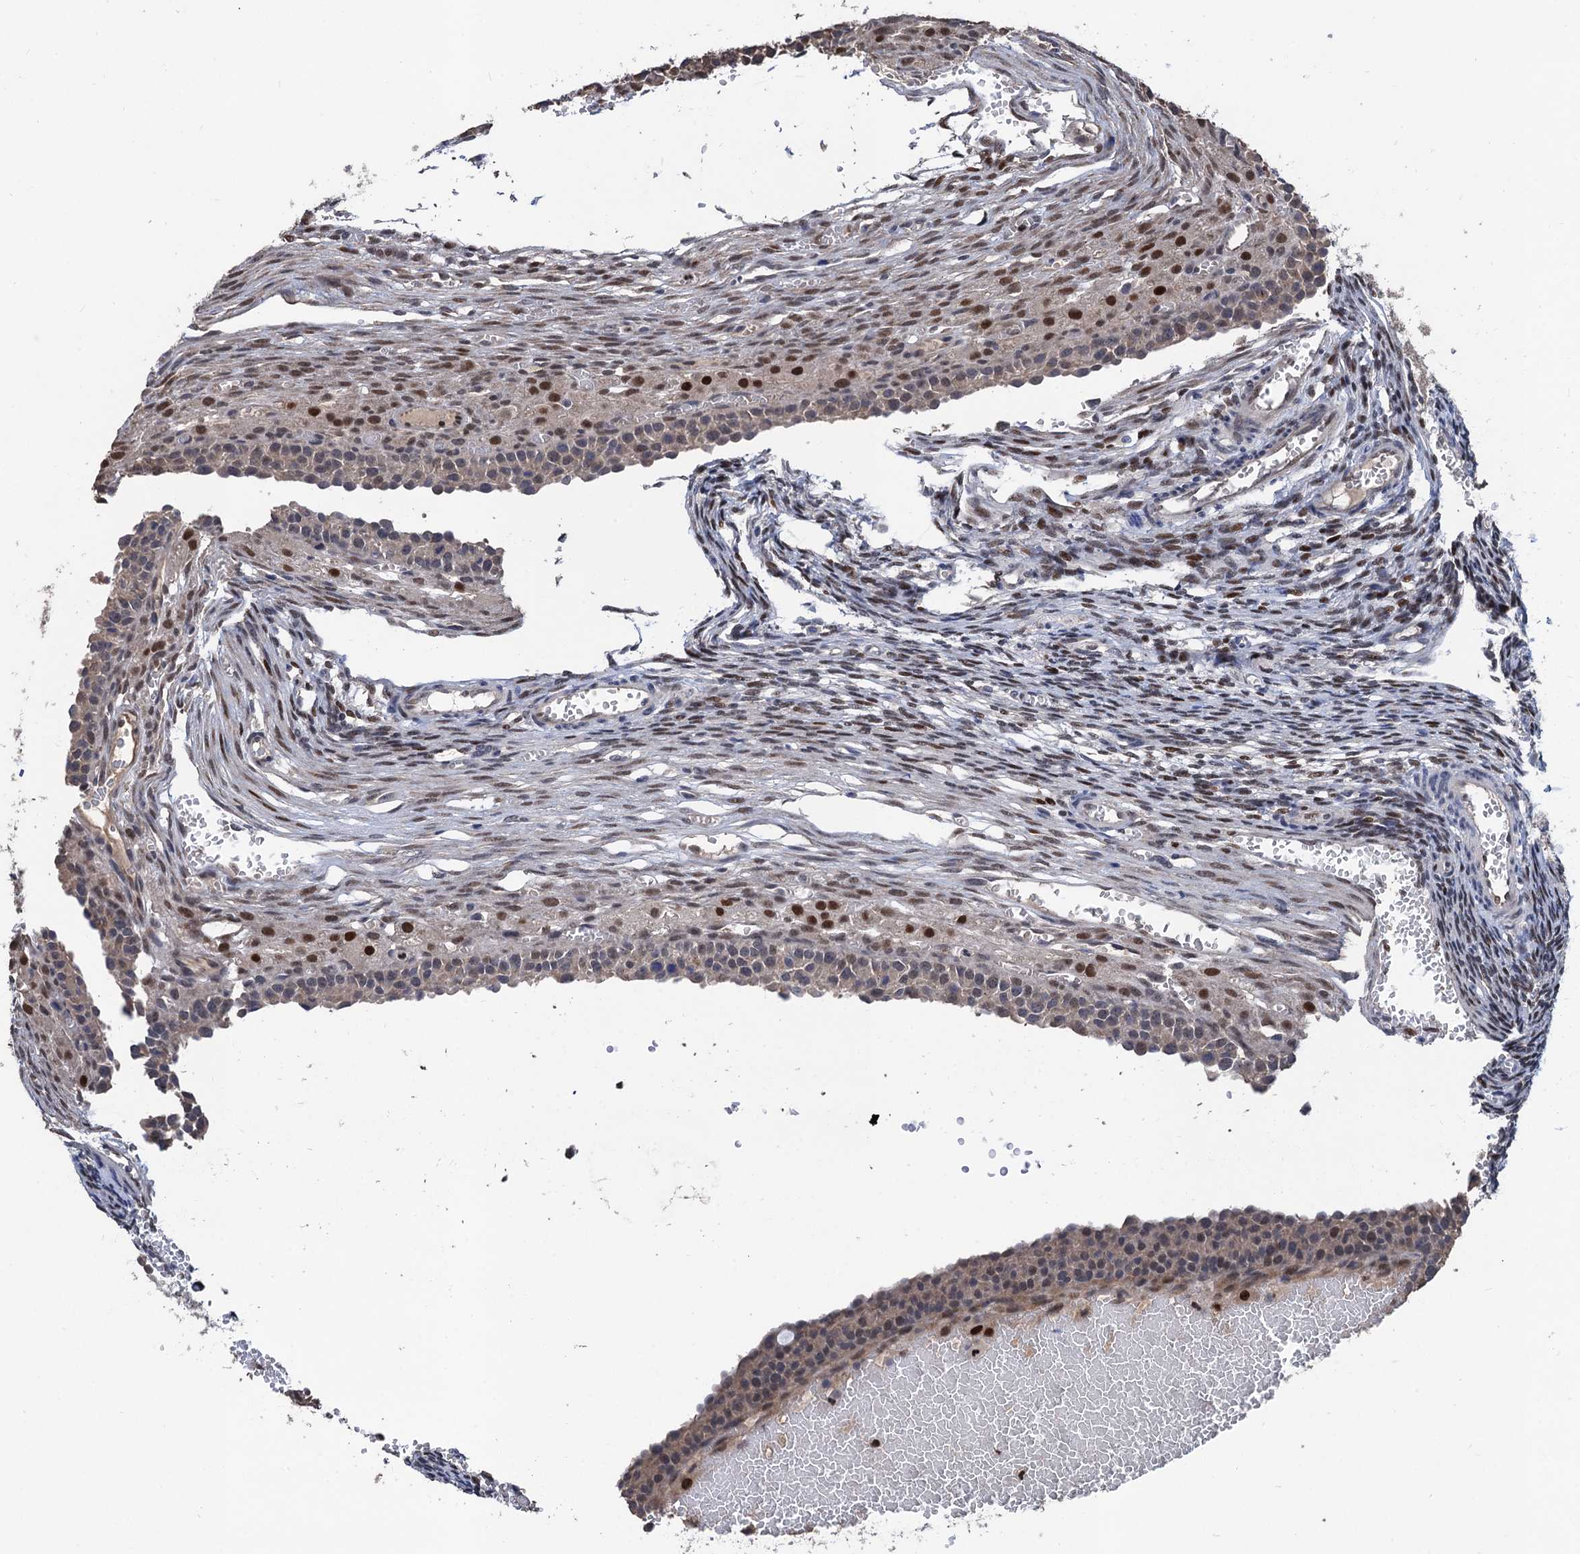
{"staining": {"intensity": "moderate", "quantity": "25%-75%", "location": "nuclear"}, "tissue": "ovary", "cell_type": "Follicle cells", "image_type": "normal", "snomed": [{"axis": "morphology", "description": "Normal tissue, NOS"}, {"axis": "topography", "description": "Ovary"}], "caption": "Ovary stained with immunohistochemistry (IHC) demonstrates moderate nuclear expression in approximately 25%-75% of follicle cells. (IHC, brightfield microscopy, high magnification).", "gene": "TSEN34", "patient": {"sex": "female", "age": 39}}